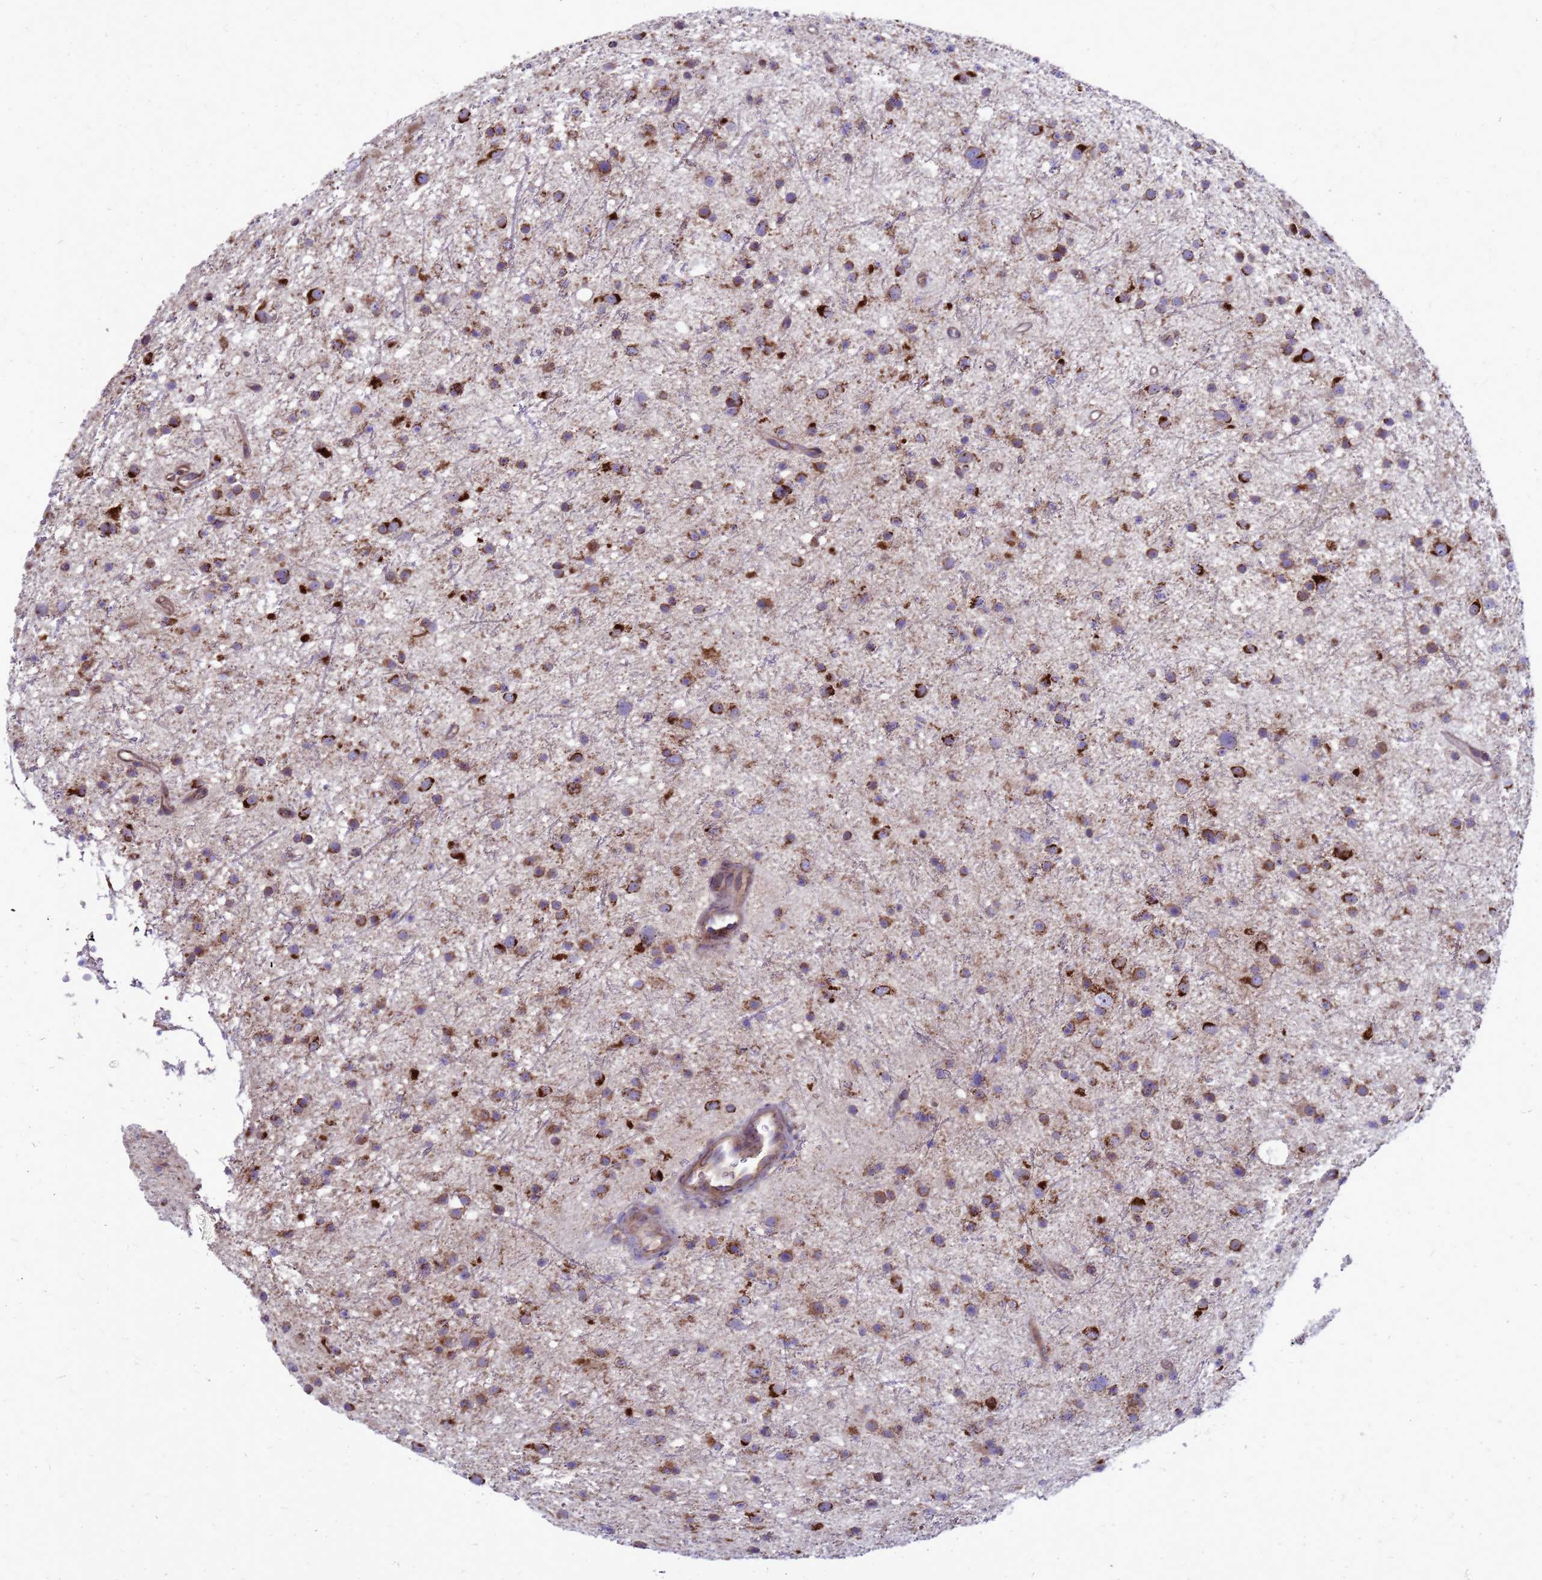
{"staining": {"intensity": "strong", "quantity": "25%-75%", "location": "cytoplasmic/membranous"}, "tissue": "glioma", "cell_type": "Tumor cells", "image_type": "cancer", "snomed": [{"axis": "morphology", "description": "Glioma, malignant, Low grade"}, {"axis": "topography", "description": "Cerebral cortex"}], "caption": "Human low-grade glioma (malignant) stained with a protein marker shows strong staining in tumor cells.", "gene": "FSTL4", "patient": {"sex": "female", "age": 39}}